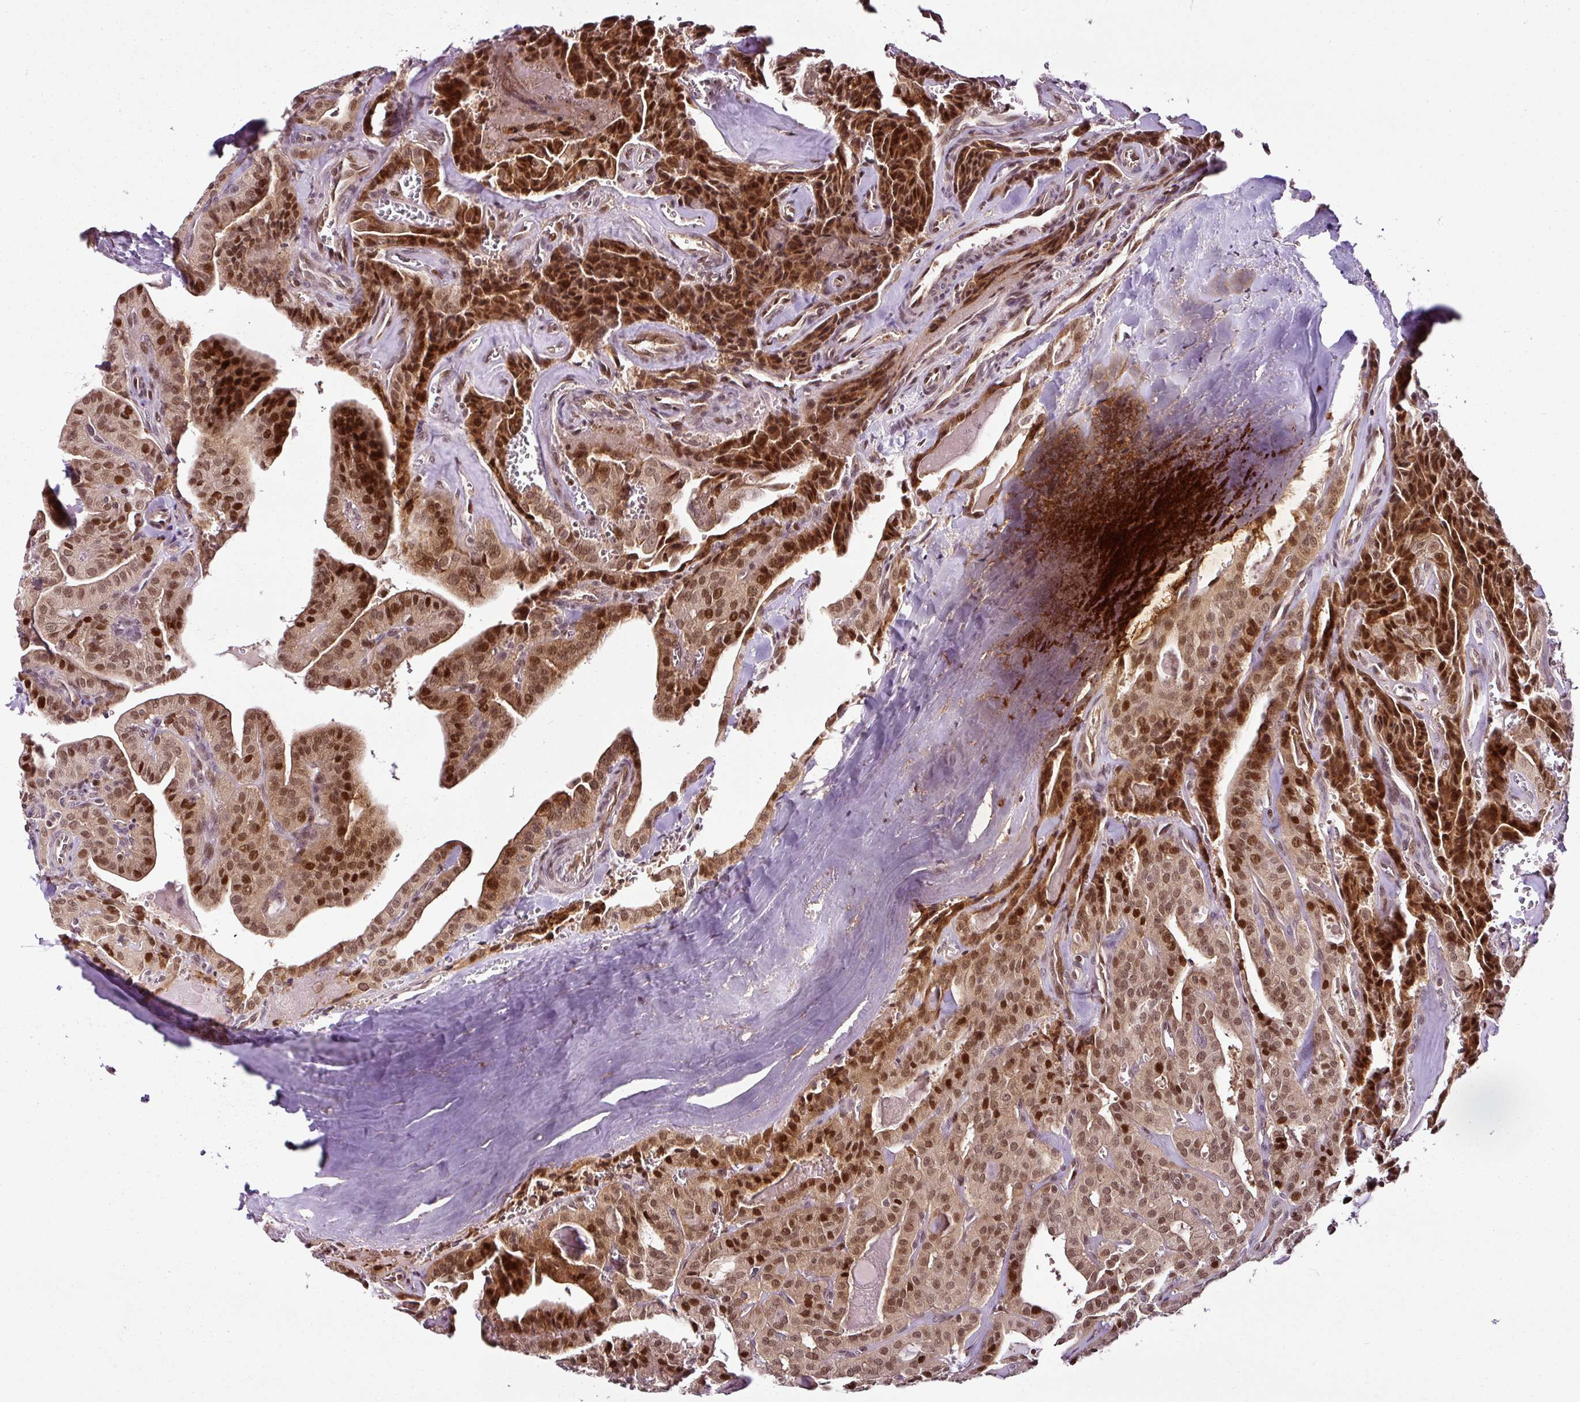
{"staining": {"intensity": "moderate", "quantity": ">75%", "location": "nuclear"}, "tissue": "thyroid cancer", "cell_type": "Tumor cells", "image_type": "cancer", "snomed": [{"axis": "morphology", "description": "Papillary adenocarcinoma, NOS"}, {"axis": "topography", "description": "Thyroid gland"}], "caption": "Approximately >75% of tumor cells in human papillary adenocarcinoma (thyroid) show moderate nuclear protein staining as visualized by brown immunohistochemical staining.", "gene": "COPRS", "patient": {"sex": "male", "age": 52}}